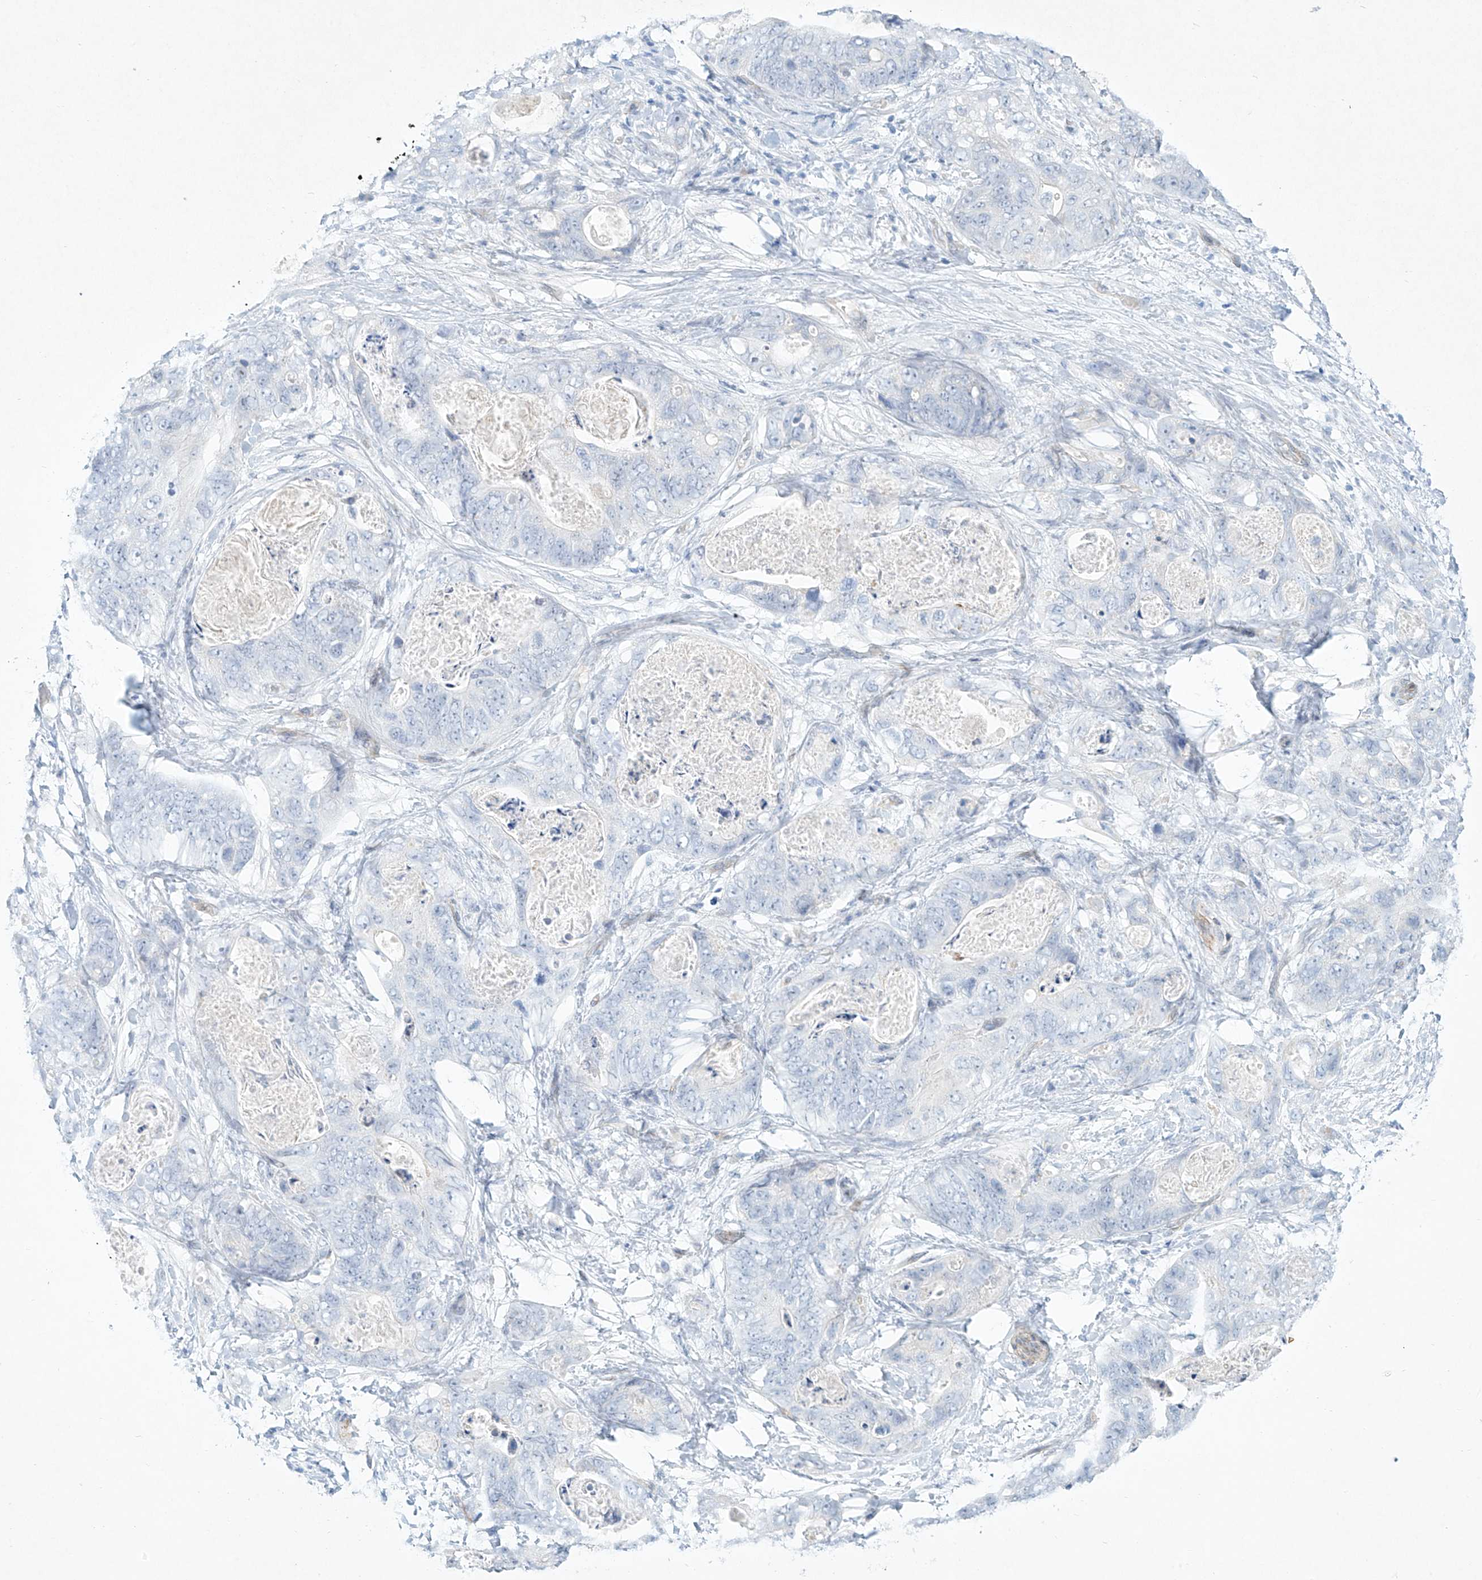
{"staining": {"intensity": "negative", "quantity": "none", "location": "none"}, "tissue": "stomach cancer", "cell_type": "Tumor cells", "image_type": "cancer", "snomed": [{"axis": "morphology", "description": "Adenocarcinoma, NOS"}, {"axis": "topography", "description": "Stomach"}], "caption": "Histopathology image shows no significant protein positivity in tumor cells of stomach adenocarcinoma.", "gene": "REEP2", "patient": {"sex": "female", "age": 89}}